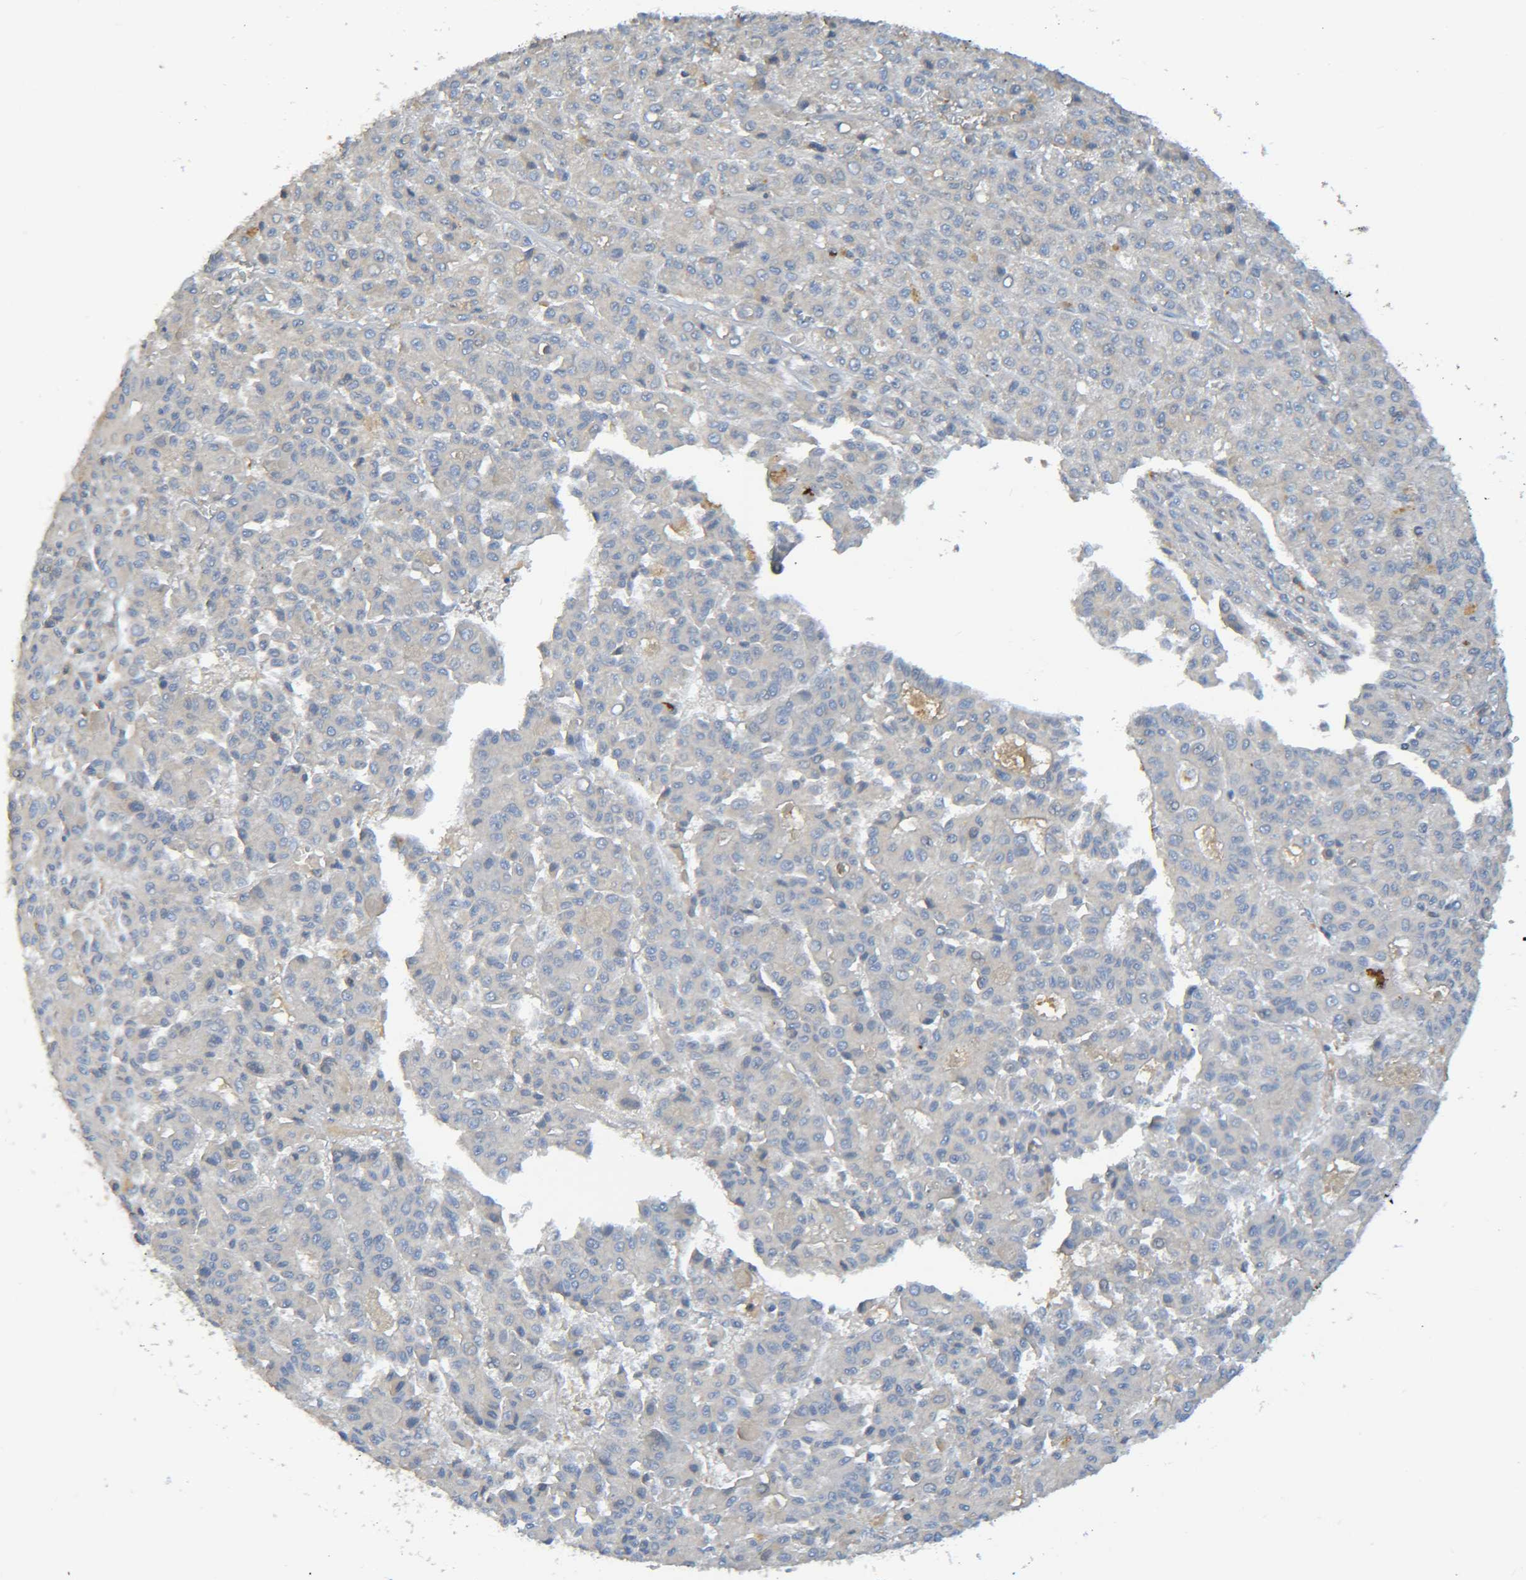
{"staining": {"intensity": "negative", "quantity": "none", "location": "none"}, "tissue": "liver cancer", "cell_type": "Tumor cells", "image_type": "cancer", "snomed": [{"axis": "morphology", "description": "Carcinoma, Hepatocellular, NOS"}, {"axis": "topography", "description": "Liver"}], "caption": "Tumor cells show no significant protein staining in liver cancer.", "gene": "C1QA", "patient": {"sex": "male", "age": 70}}